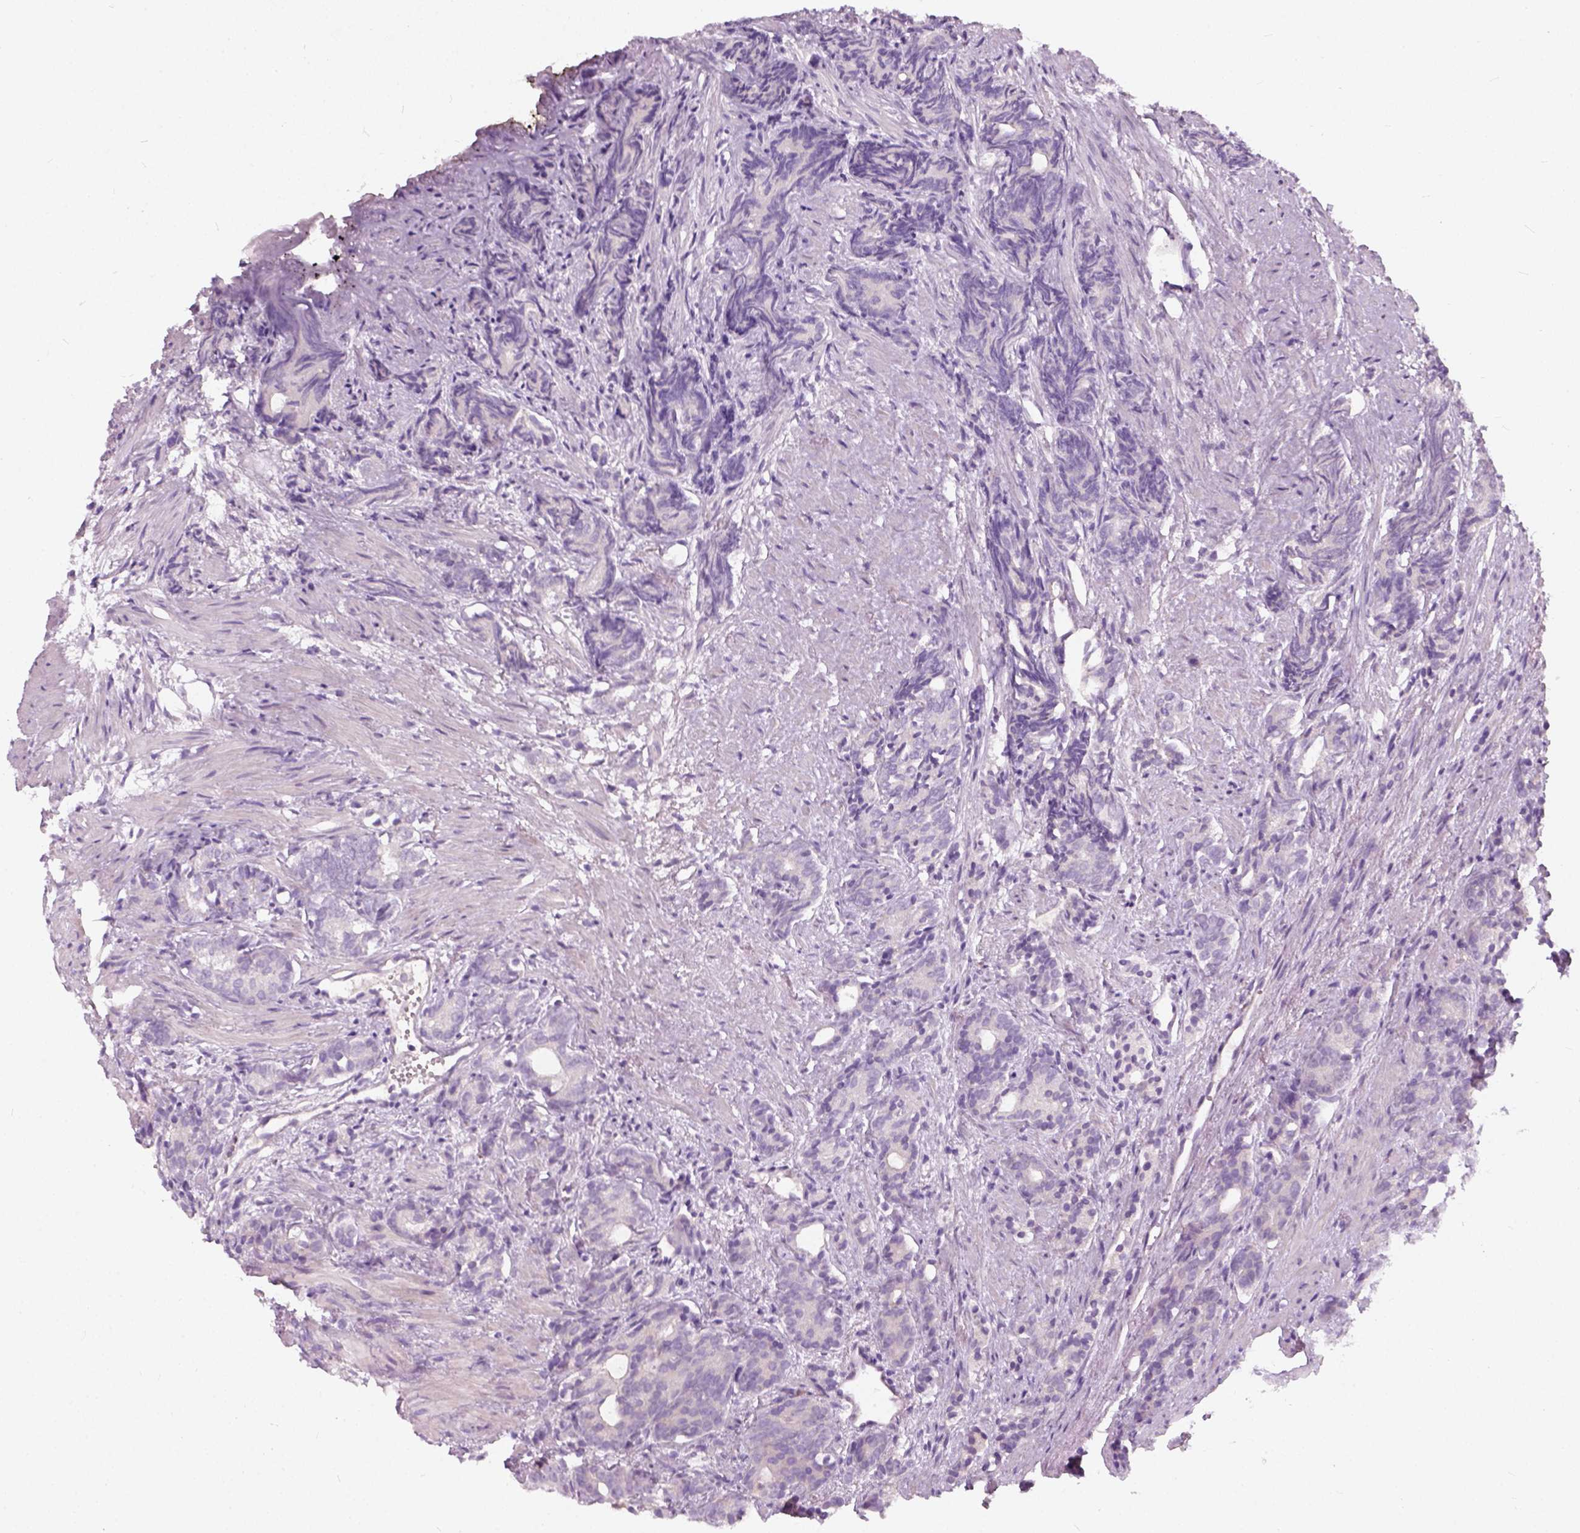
{"staining": {"intensity": "negative", "quantity": "none", "location": "none"}, "tissue": "prostate cancer", "cell_type": "Tumor cells", "image_type": "cancer", "snomed": [{"axis": "morphology", "description": "Adenocarcinoma, High grade"}, {"axis": "topography", "description": "Prostate"}], "caption": "Immunohistochemical staining of human high-grade adenocarcinoma (prostate) exhibits no significant staining in tumor cells. (Immunohistochemistry, brightfield microscopy, high magnification).", "gene": "TRIM72", "patient": {"sex": "male", "age": 84}}